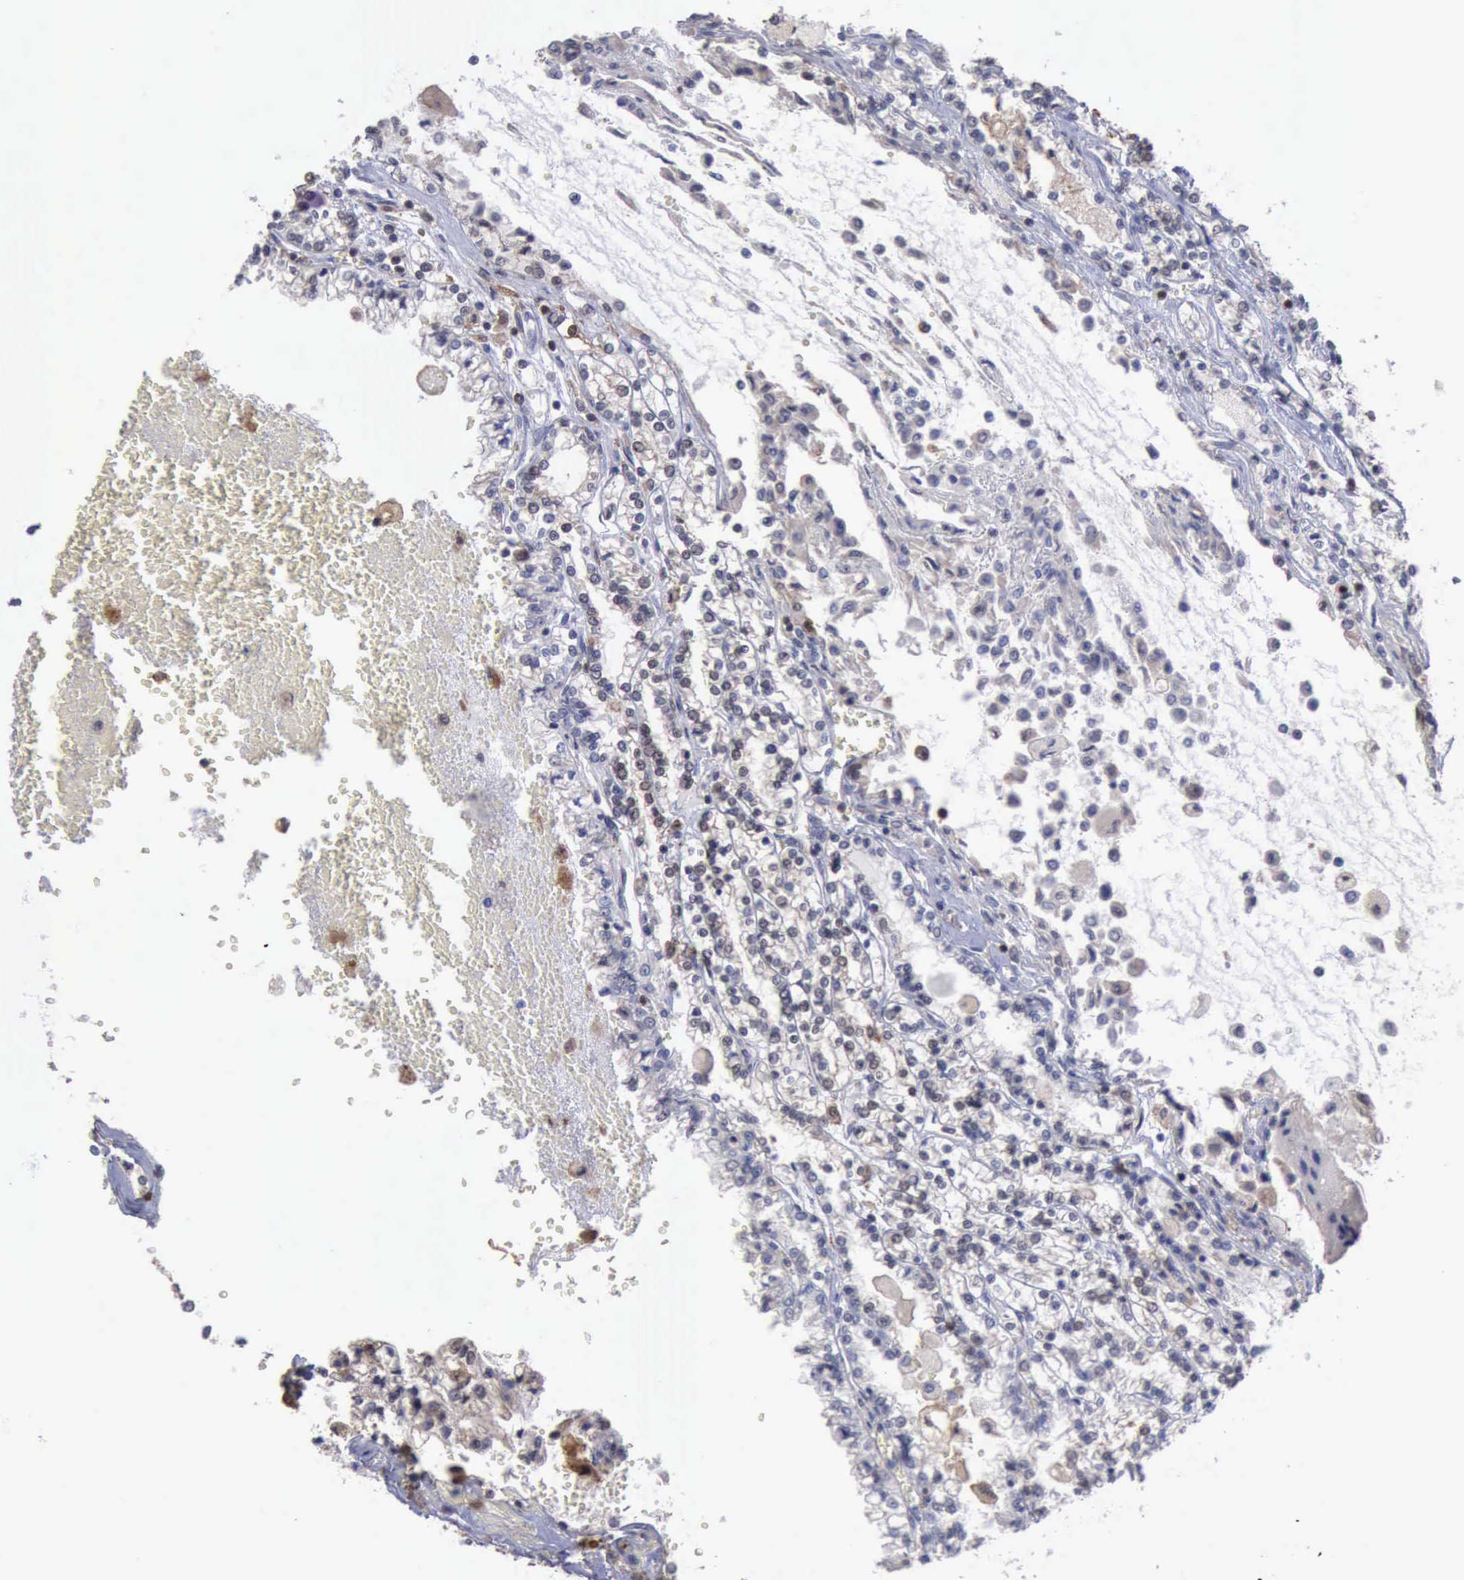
{"staining": {"intensity": "negative", "quantity": "none", "location": "none"}, "tissue": "renal cancer", "cell_type": "Tumor cells", "image_type": "cancer", "snomed": [{"axis": "morphology", "description": "Adenocarcinoma, NOS"}, {"axis": "topography", "description": "Kidney"}], "caption": "This is a image of IHC staining of renal cancer, which shows no positivity in tumor cells.", "gene": "STAT1", "patient": {"sex": "female", "age": 56}}